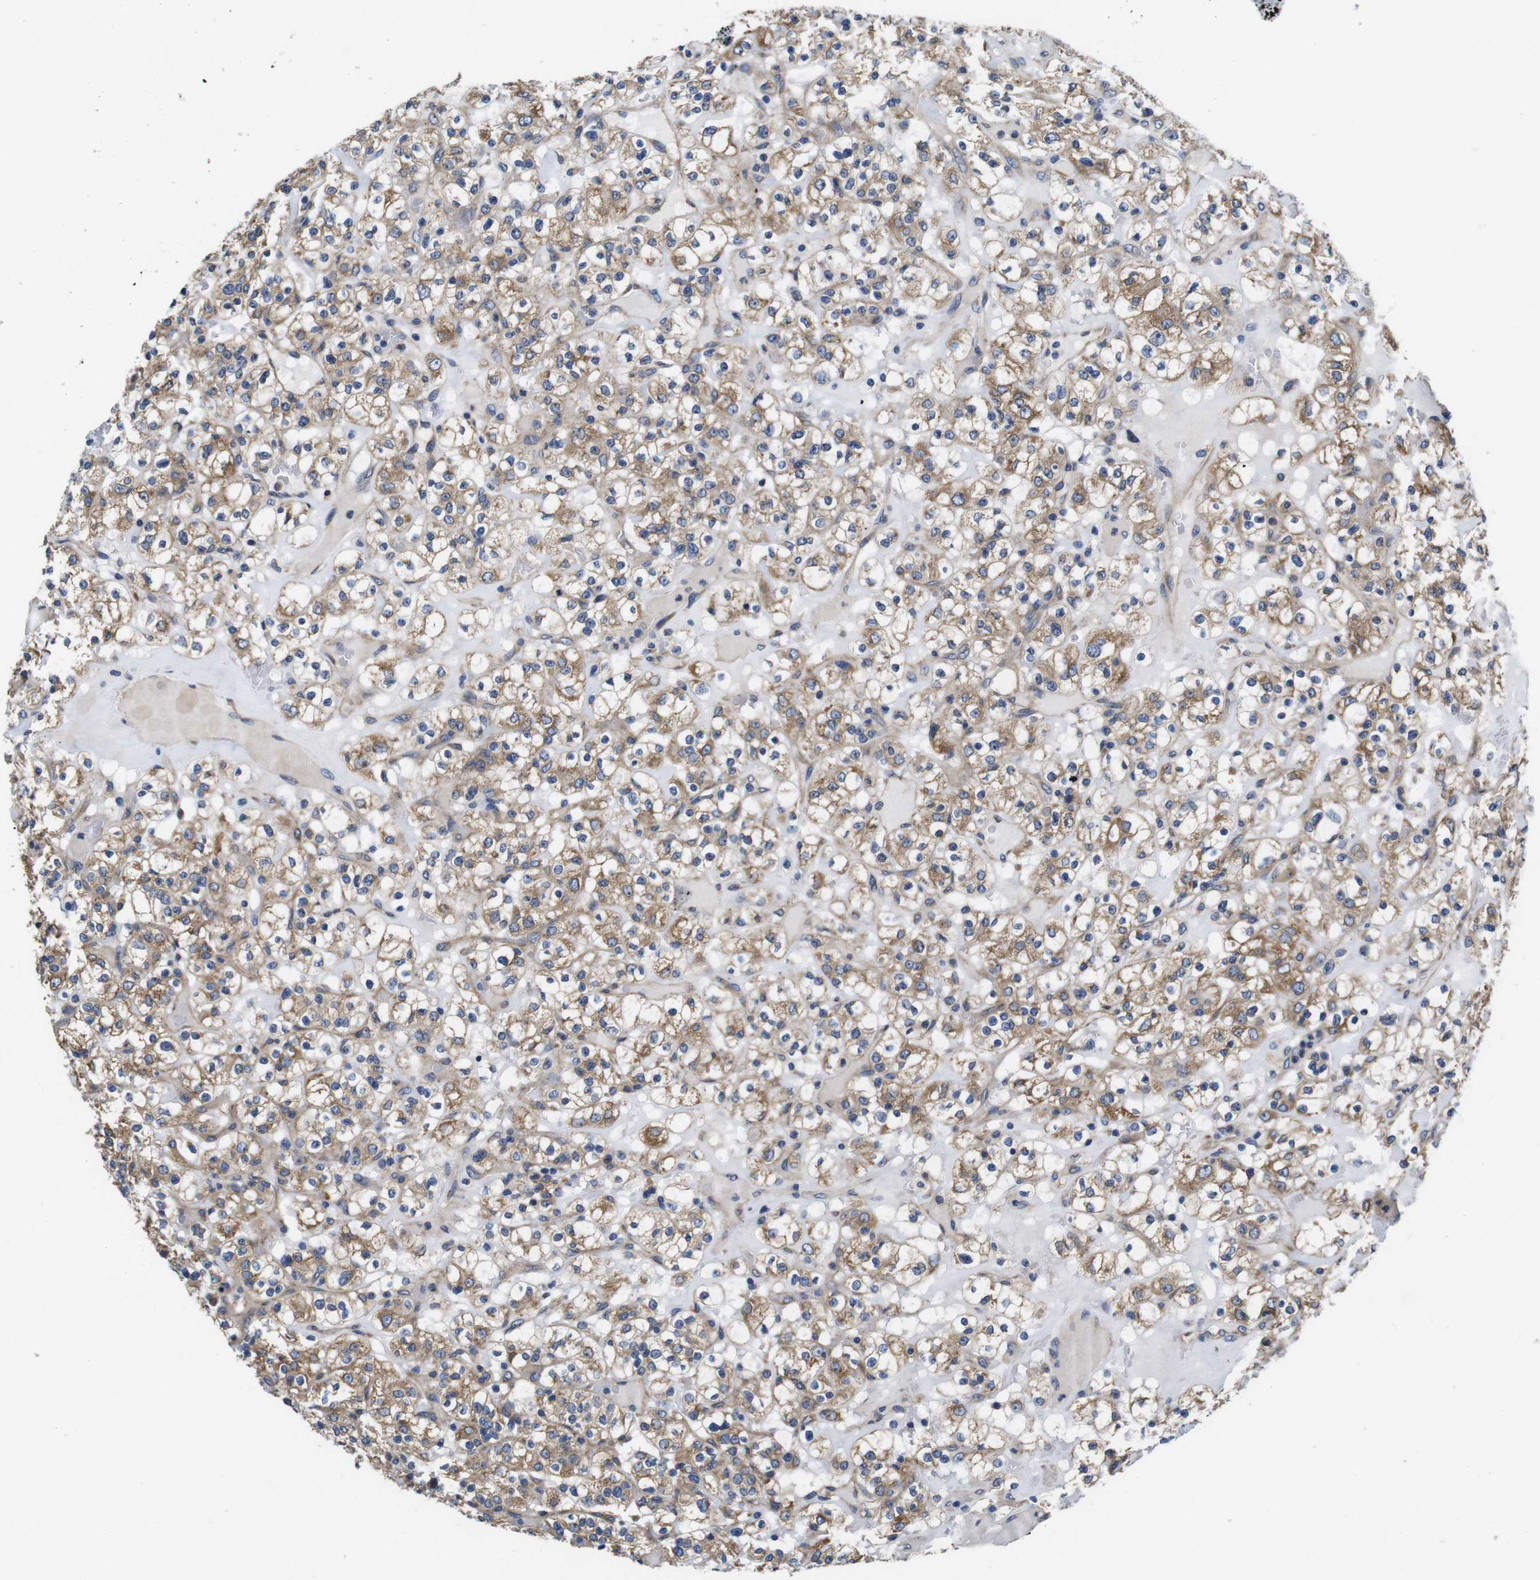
{"staining": {"intensity": "moderate", "quantity": ">75%", "location": "cytoplasmic/membranous"}, "tissue": "renal cancer", "cell_type": "Tumor cells", "image_type": "cancer", "snomed": [{"axis": "morphology", "description": "Normal tissue, NOS"}, {"axis": "morphology", "description": "Adenocarcinoma, NOS"}, {"axis": "topography", "description": "Kidney"}], "caption": "The image reveals a brown stain indicating the presence of a protein in the cytoplasmic/membranous of tumor cells in renal adenocarcinoma.", "gene": "MARCHF7", "patient": {"sex": "female", "age": 72}}